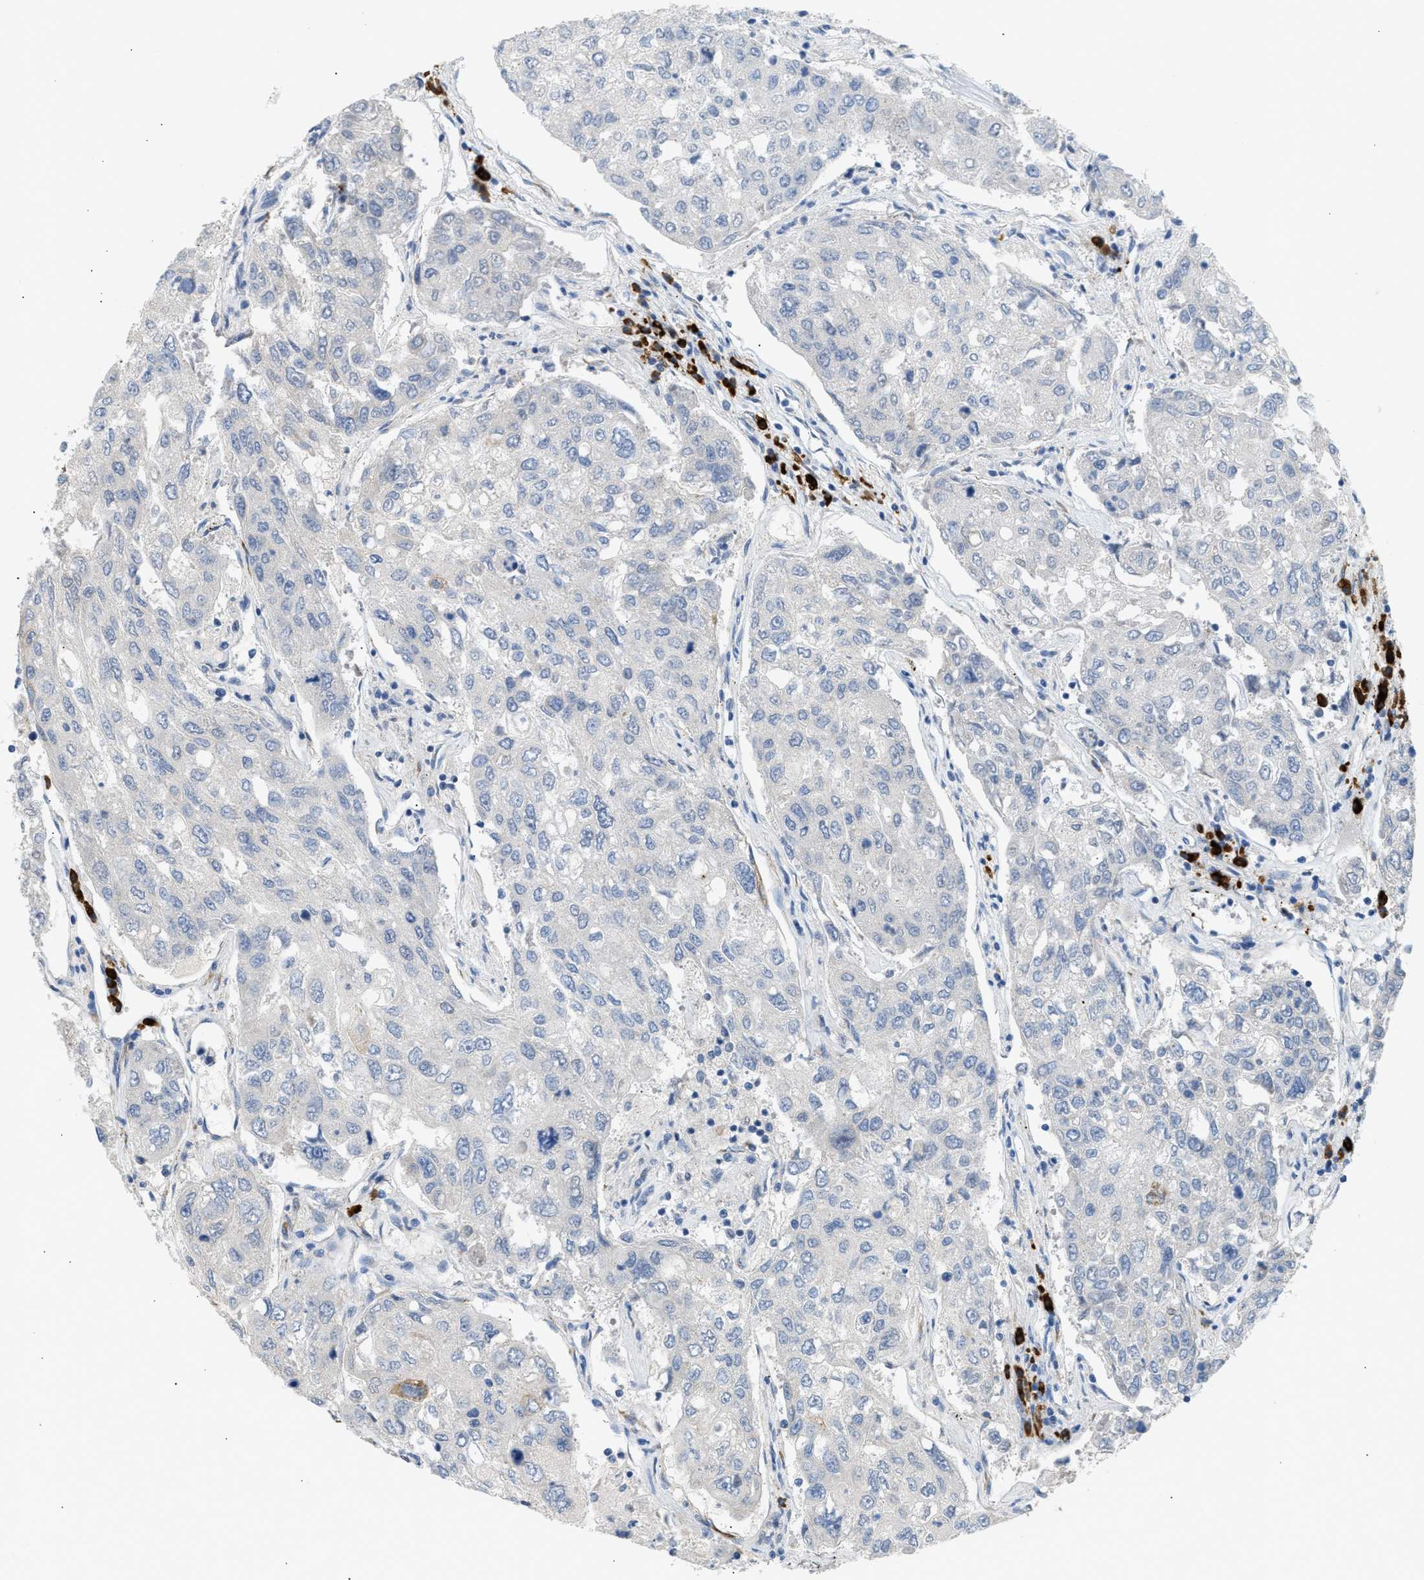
{"staining": {"intensity": "negative", "quantity": "none", "location": "none"}, "tissue": "urothelial cancer", "cell_type": "Tumor cells", "image_type": "cancer", "snomed": [{"axis": "morphology", "description": "Urothelial carcinoma, High grade"}, {"axis": "topography", "description": "Lymph node"}, {"axis": "topography", "description": "Urinary bladder"}], "caption": "Tumor cells are negative for brown protein staining in urothelial cancer.", "gene": "KCNC2", "patient": {"sex": "male", "age": 51}}